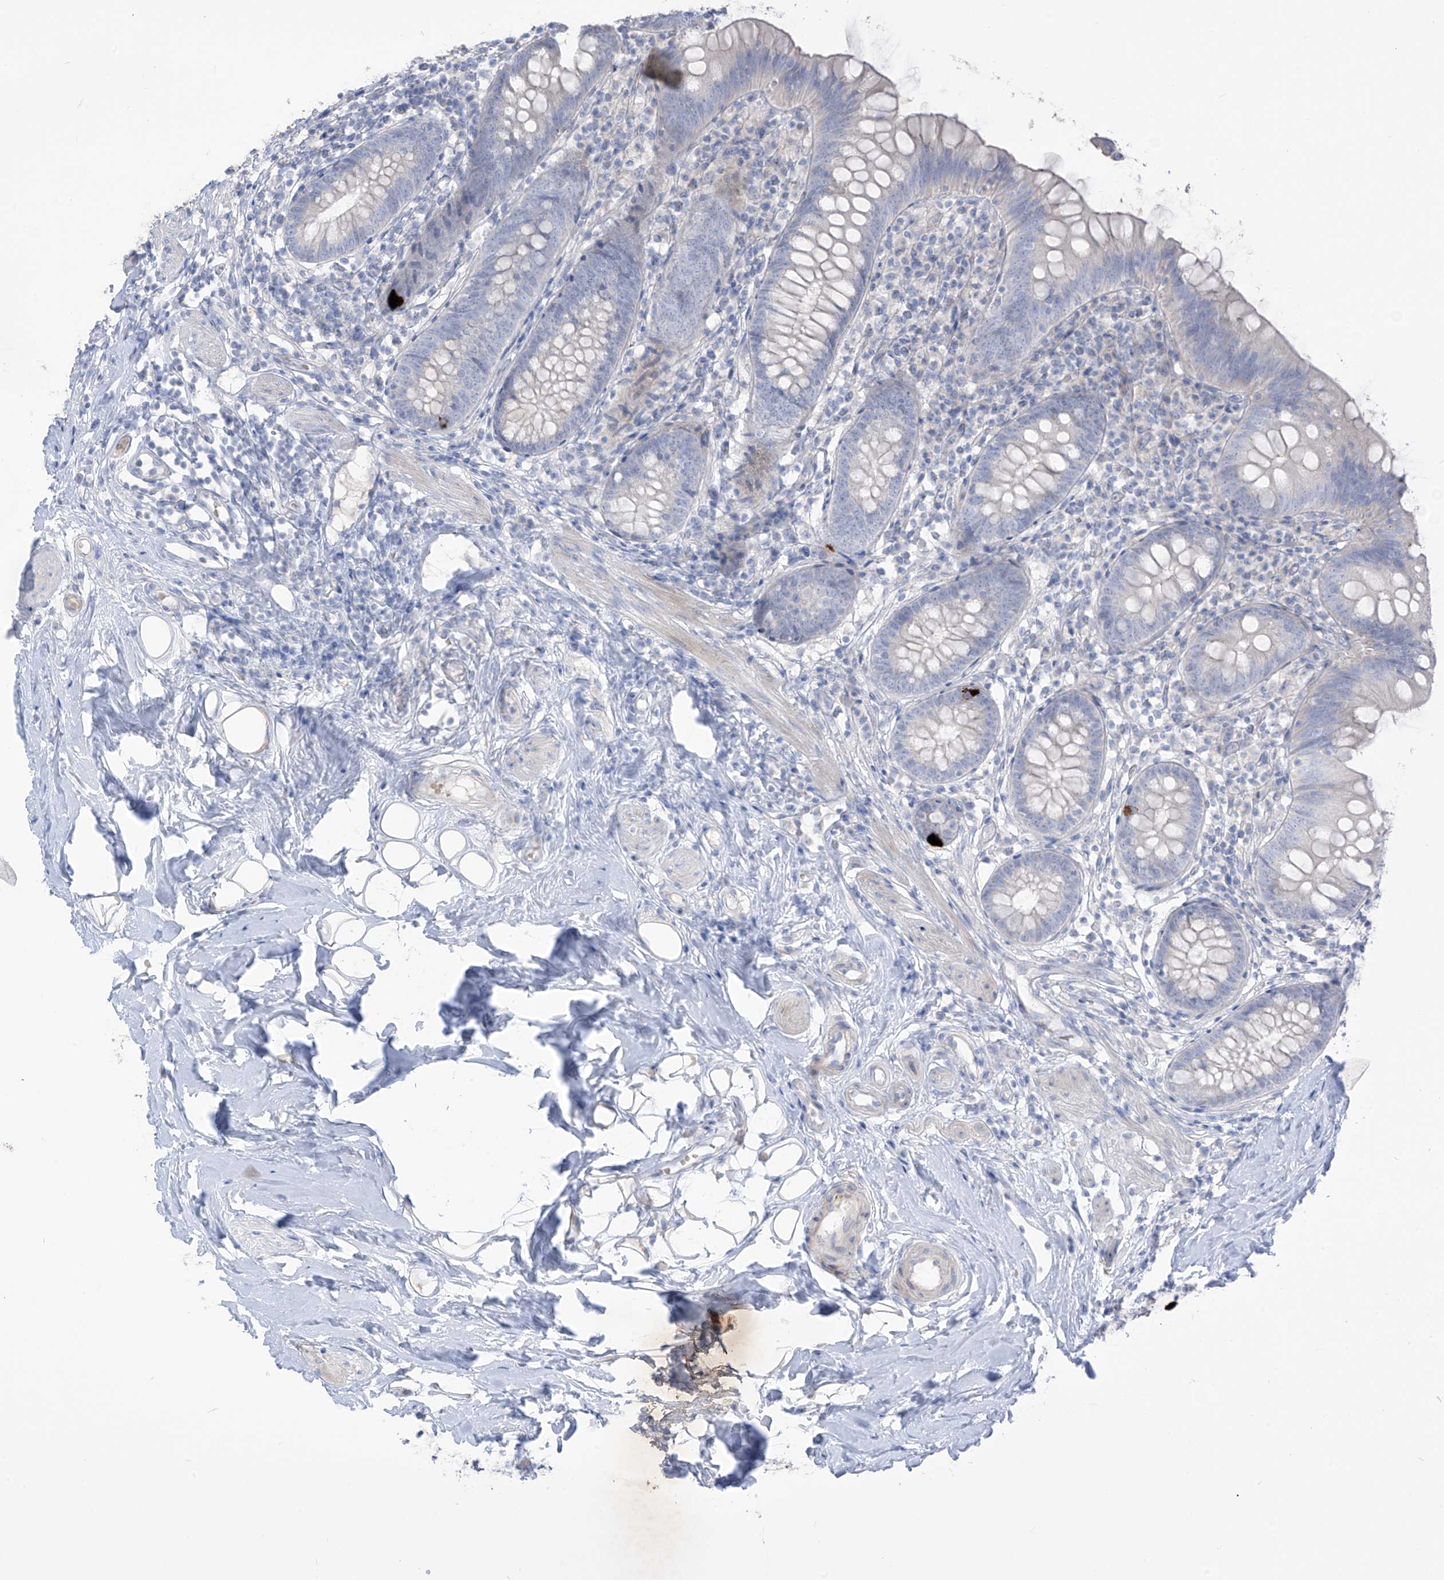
{"staining": {"intensity": "strong", "quantity": "<25%", "location": "cytoplasmic/membranous"}, "tissue": "appendix", "cell_type": "Glandular cells", "image_type": "normal", "snomed": [{"axis": "morphology", "description": "Normal tissue, NOS"}, {"axis": "topography", "description": "Appendix"}], "caption": "High-power microscopy captured an immunohistochemistry histopathology image of unremarkable appendix, revealing strong cytoplasmic/membranous staining in approximately <25% of glandular cells. The protein is shown in brown color, while the nuclei are stained blue.", "gene": "ASPRV1", "patient": {"sex": "female", "age": 62}}